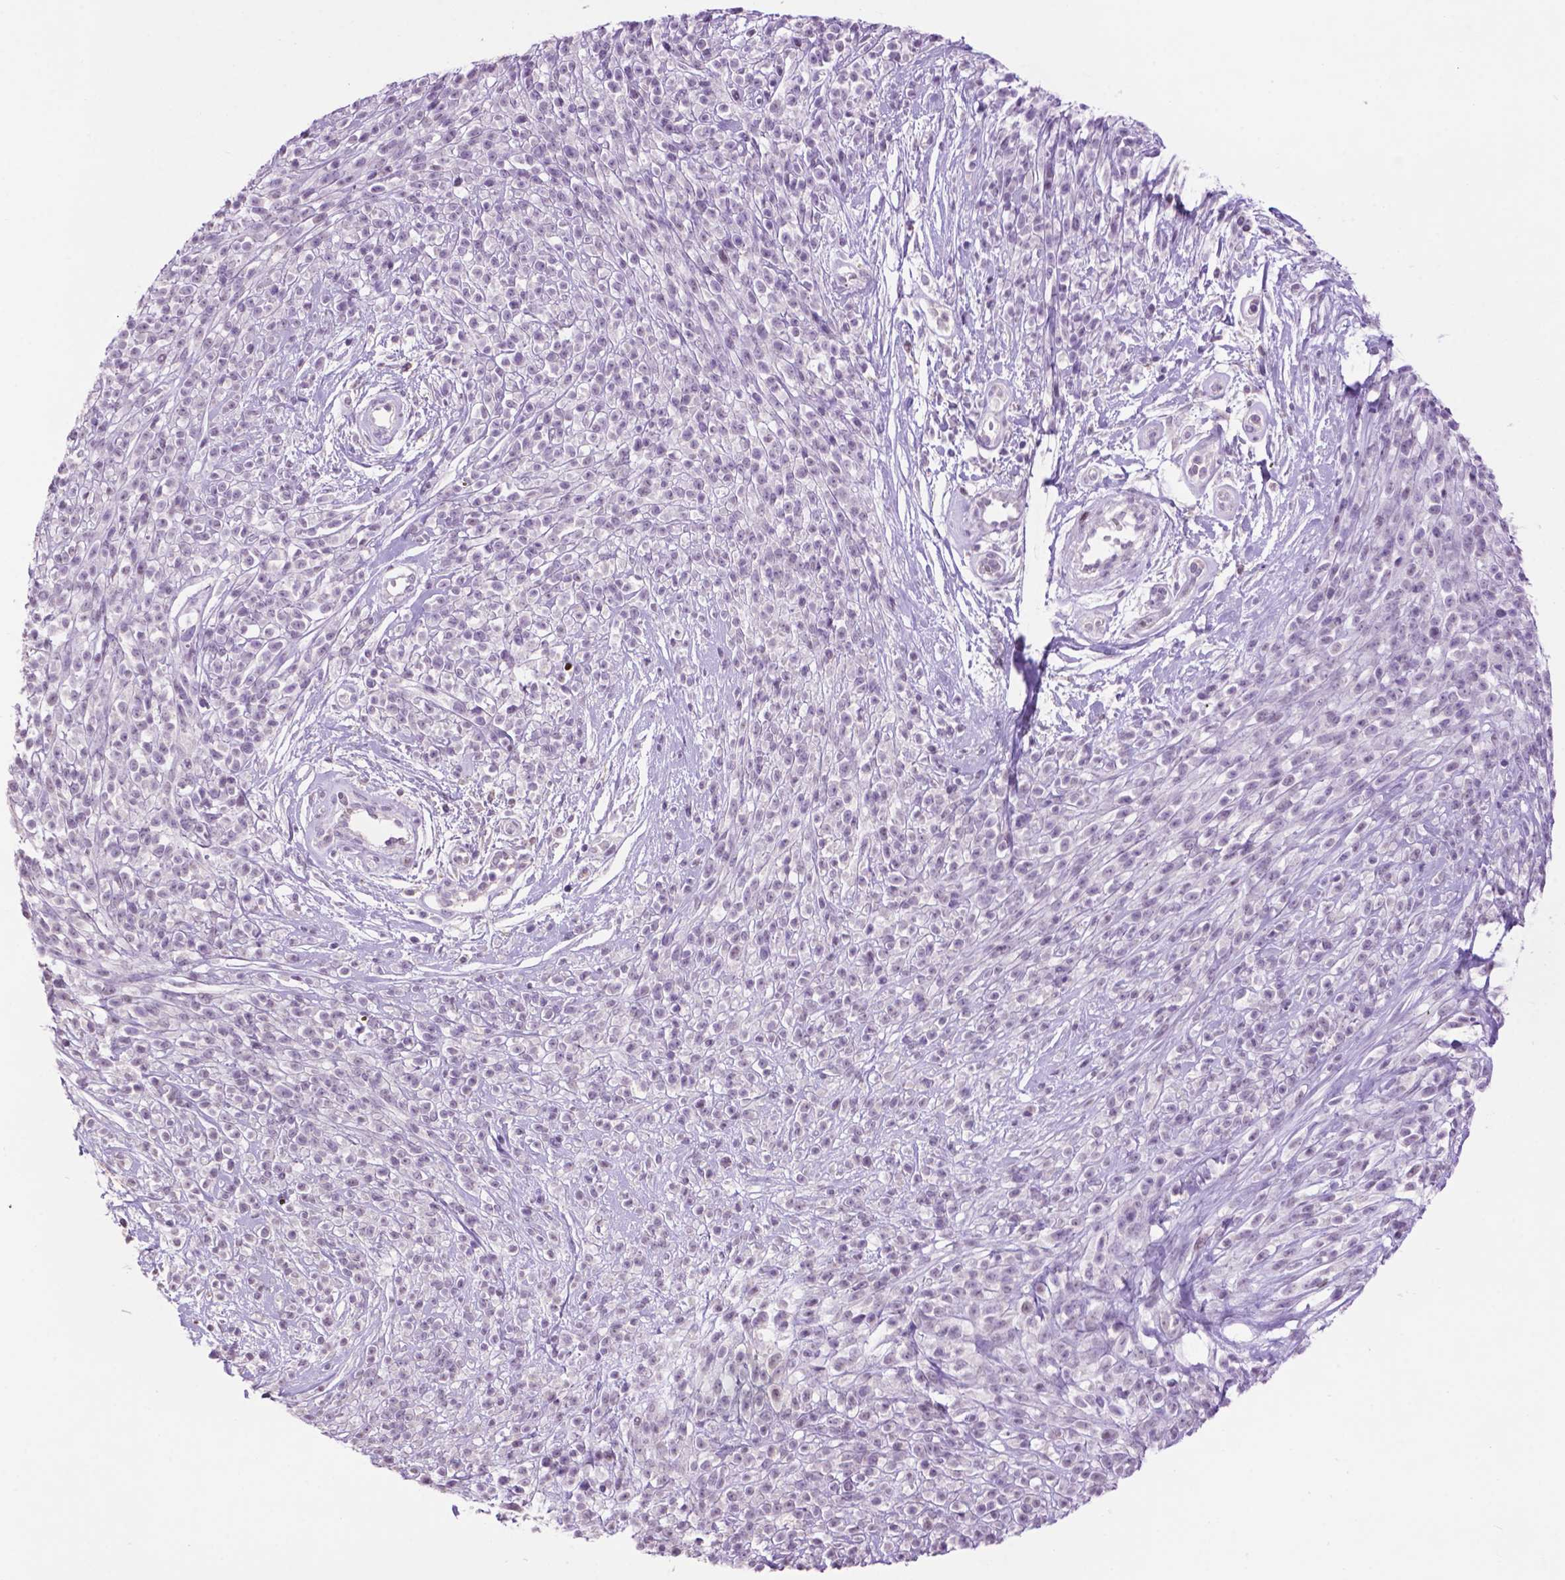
{"staining": {"intensity": "negative", "quantity": "none", "location": "none"}, "tissue": "melanoma", "cell_type": "Tumor cells", "image_type": "cancer", "snomed": [{"axis": "morphology", "description": "Malignant melanoma, NOS"}, {"axis": "topography", "description": "Skin"}, {"axis": "topography", "description": "Skin of trunk"}], "caption": "Tumor cells show no significant positivity in malignant melanoma.", "gene": "TH", "patient": {"sex": "male", "age": 74}}